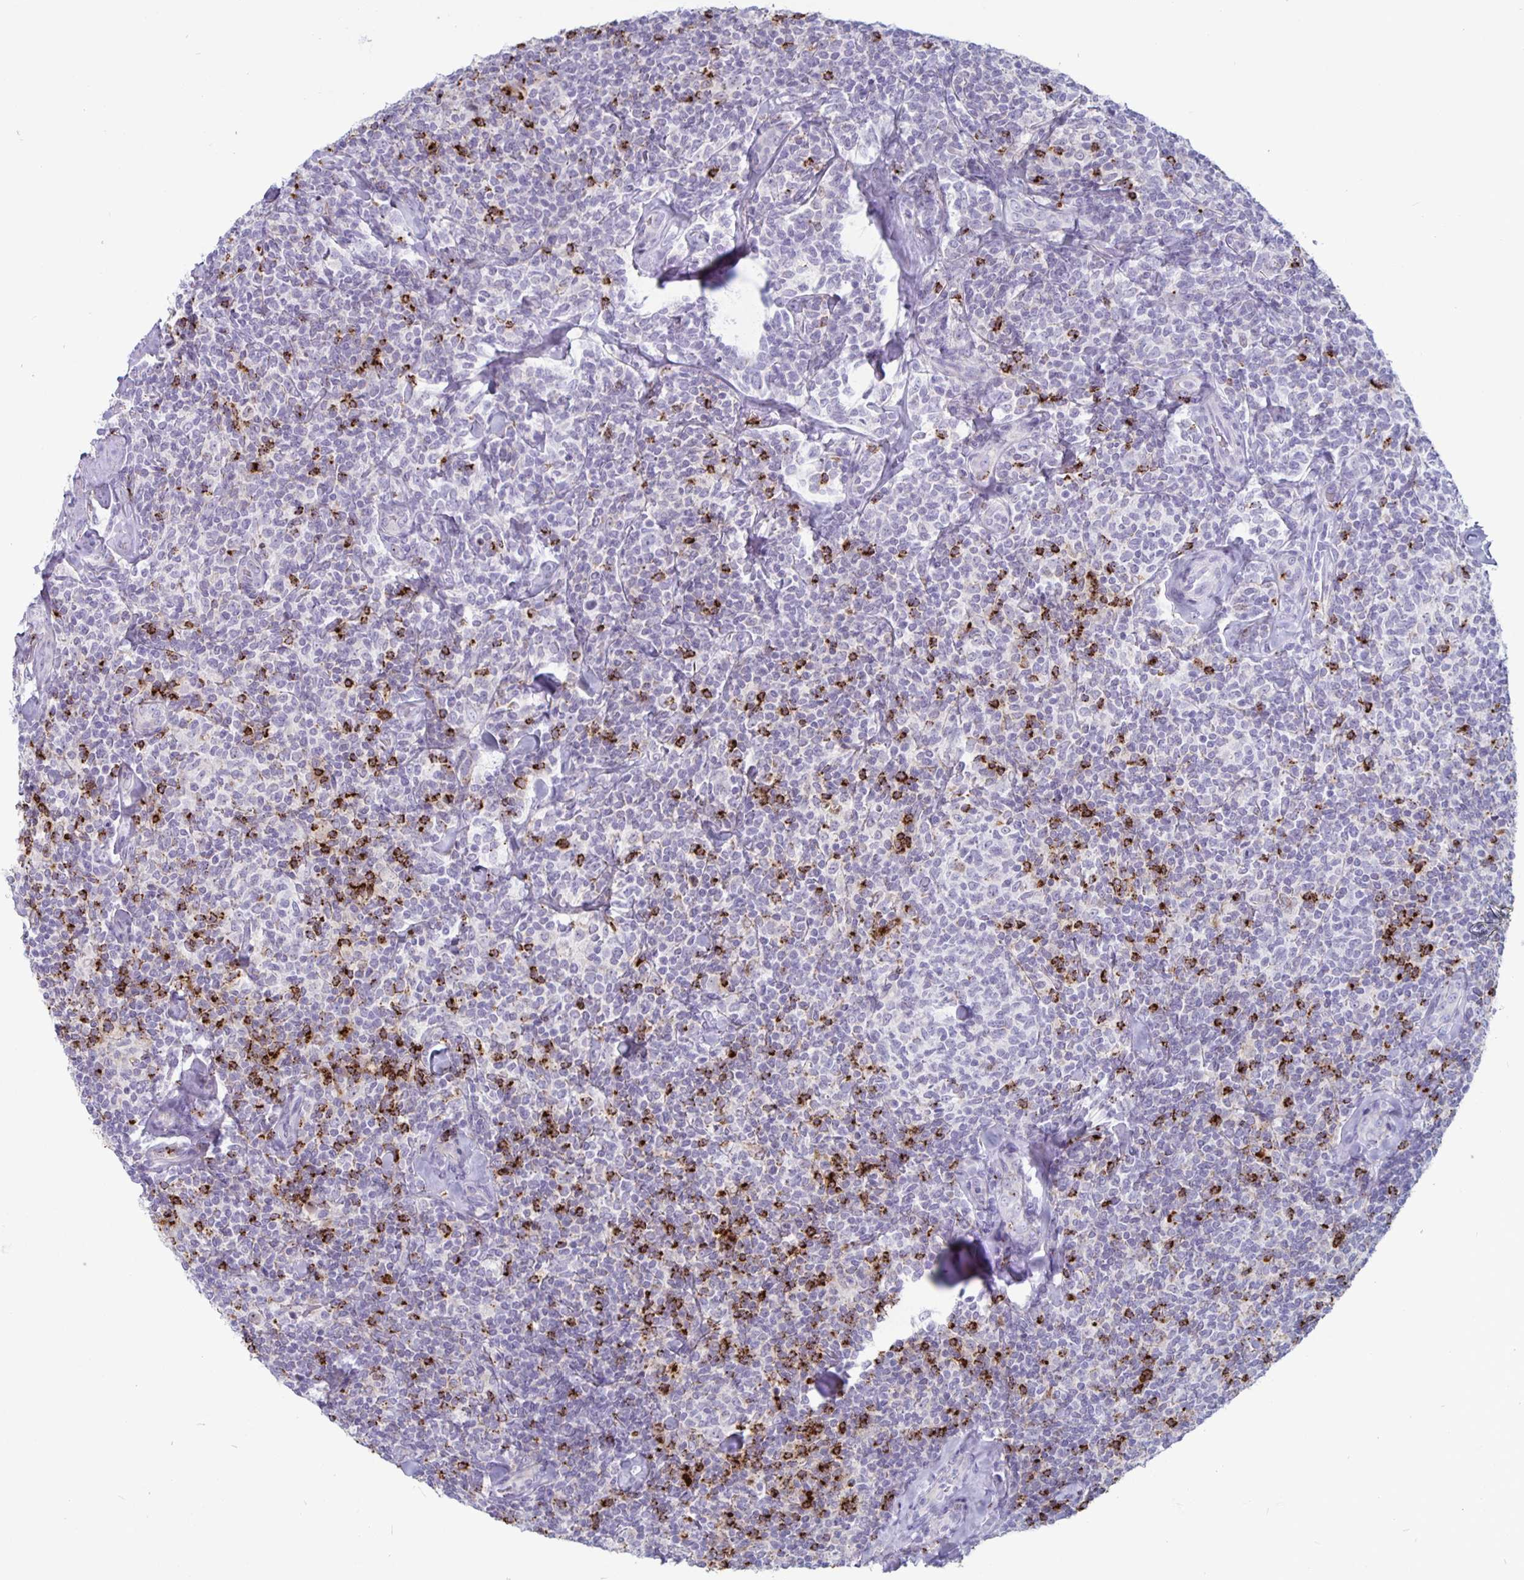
{"staining": {"intensity": "negative", "quantity": "none", "location": "none"}, "tissue": "lymphoma", "cell_type": "Tumor cells", "image_type": "cancer", "snomed": [{"axis": "morphology", "description": "Malignant lymphoma, non-Hodgkin's type, Low grade"}, {"axis": "topography", "description": "Lymph node"}], "caption": "An IHC micrograph of lymphoma is shown. There is no staining in tumor cells of lymphoma.", "gene": "GZMK", "patient": {"sex": "female", "age": 56}}